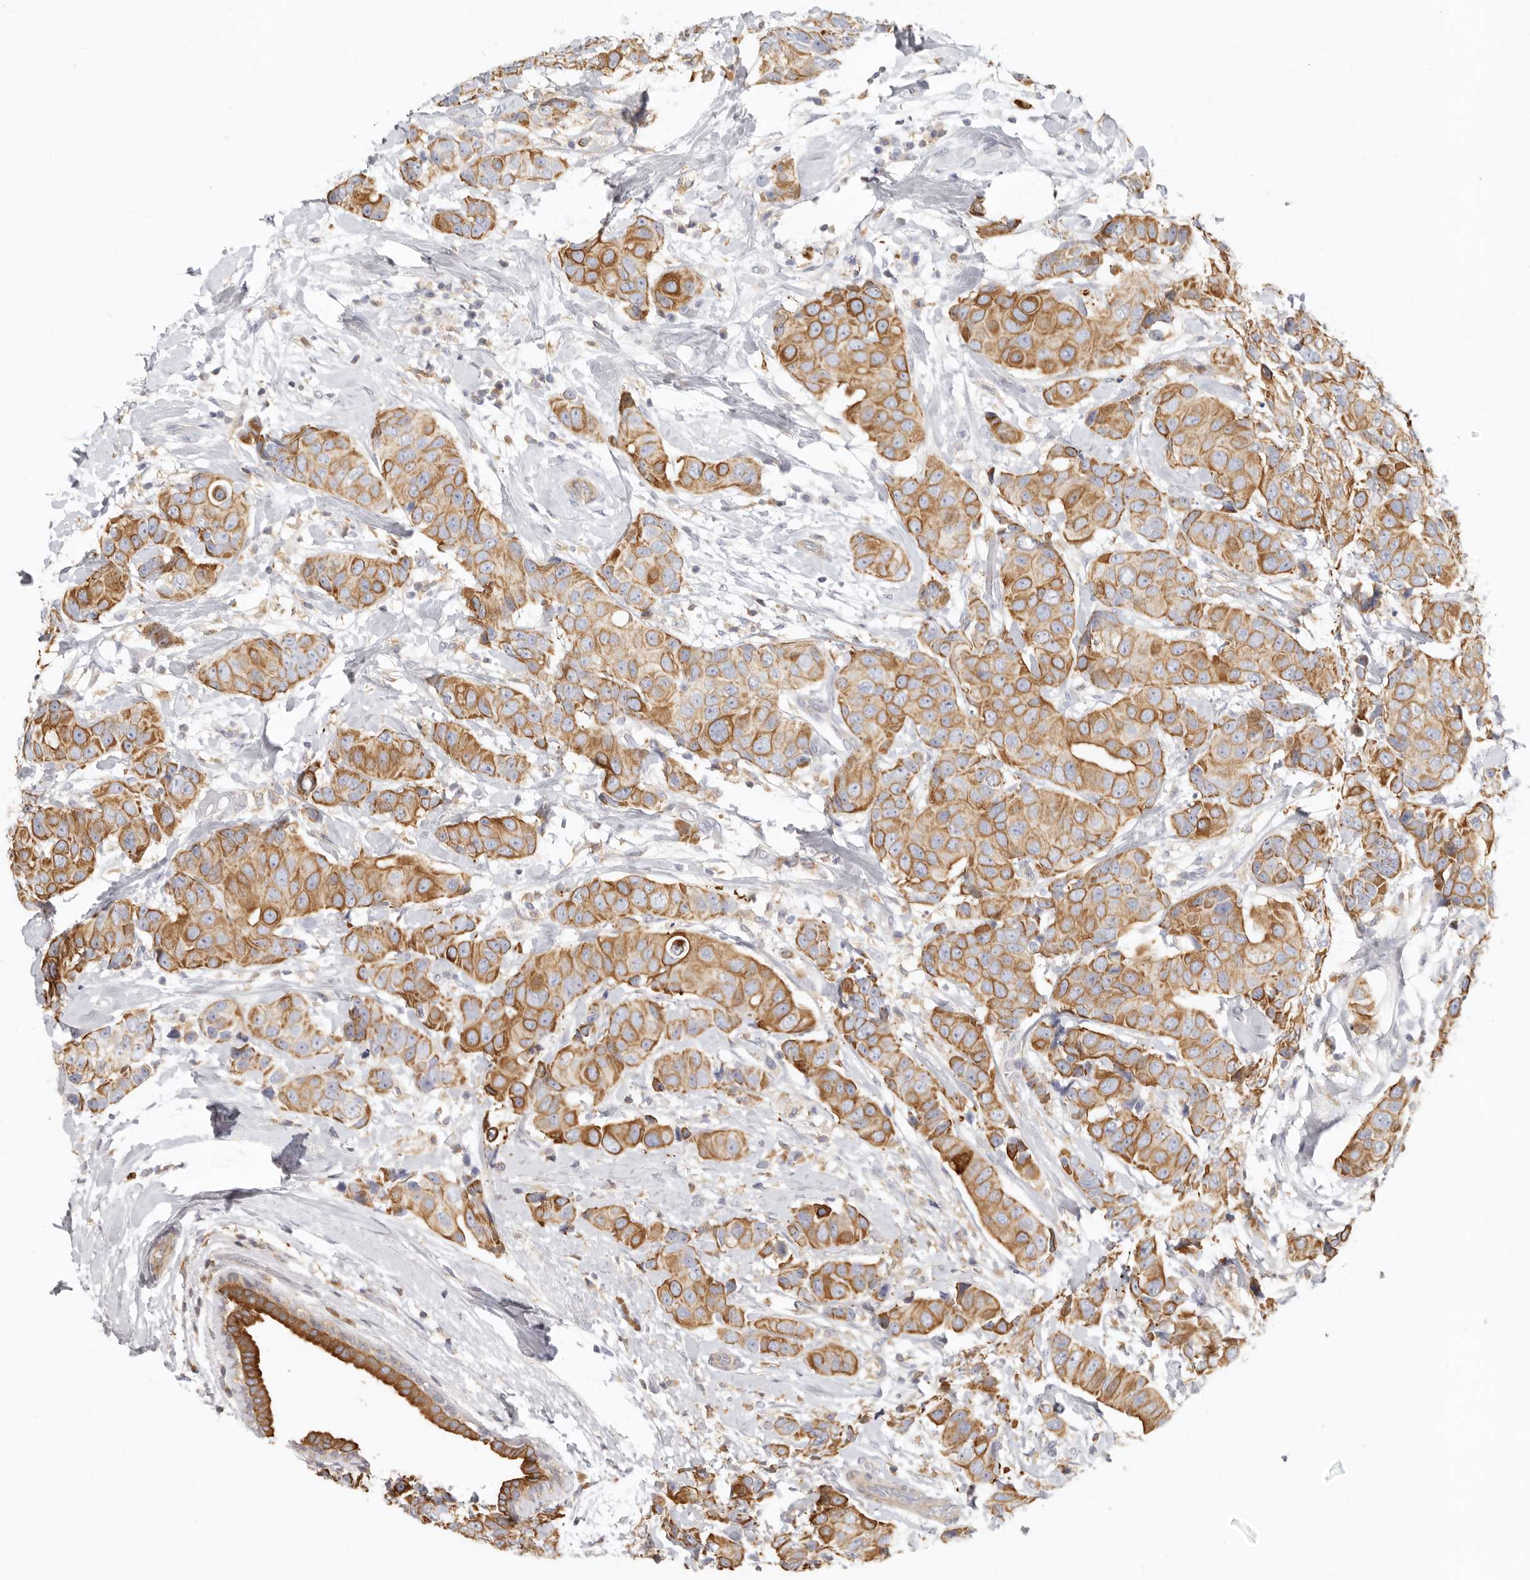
{"staining": {"intensity": "moderate", "quantity": ">75%", "location": "cytoplasmic/membranous"}, "tissue": "breast cancer", "cell_type": "Tumor cells", "image_type": "cancer", "snomed": [{"axis": "morphology", "description": "Normal tissue, NOS"}, {"axis": "morphology", "description": "Duct carcinoma"}, {"axis": "topography", "description": "Breast"}], "caption": "IHC staining of breast cancer, which demonstrates medium levels of moderate cytoplasmic/membranous expression in about >75% of tumor cells indicating moderate cytoplasmic/membranous protein positivity. The staining was performed using DAB (brown) for protein detection and nuclei were counterstained in hematoxylin (blue).", "gene": "NIBAN1", "patient": {"sex": "female", "age": 39}}